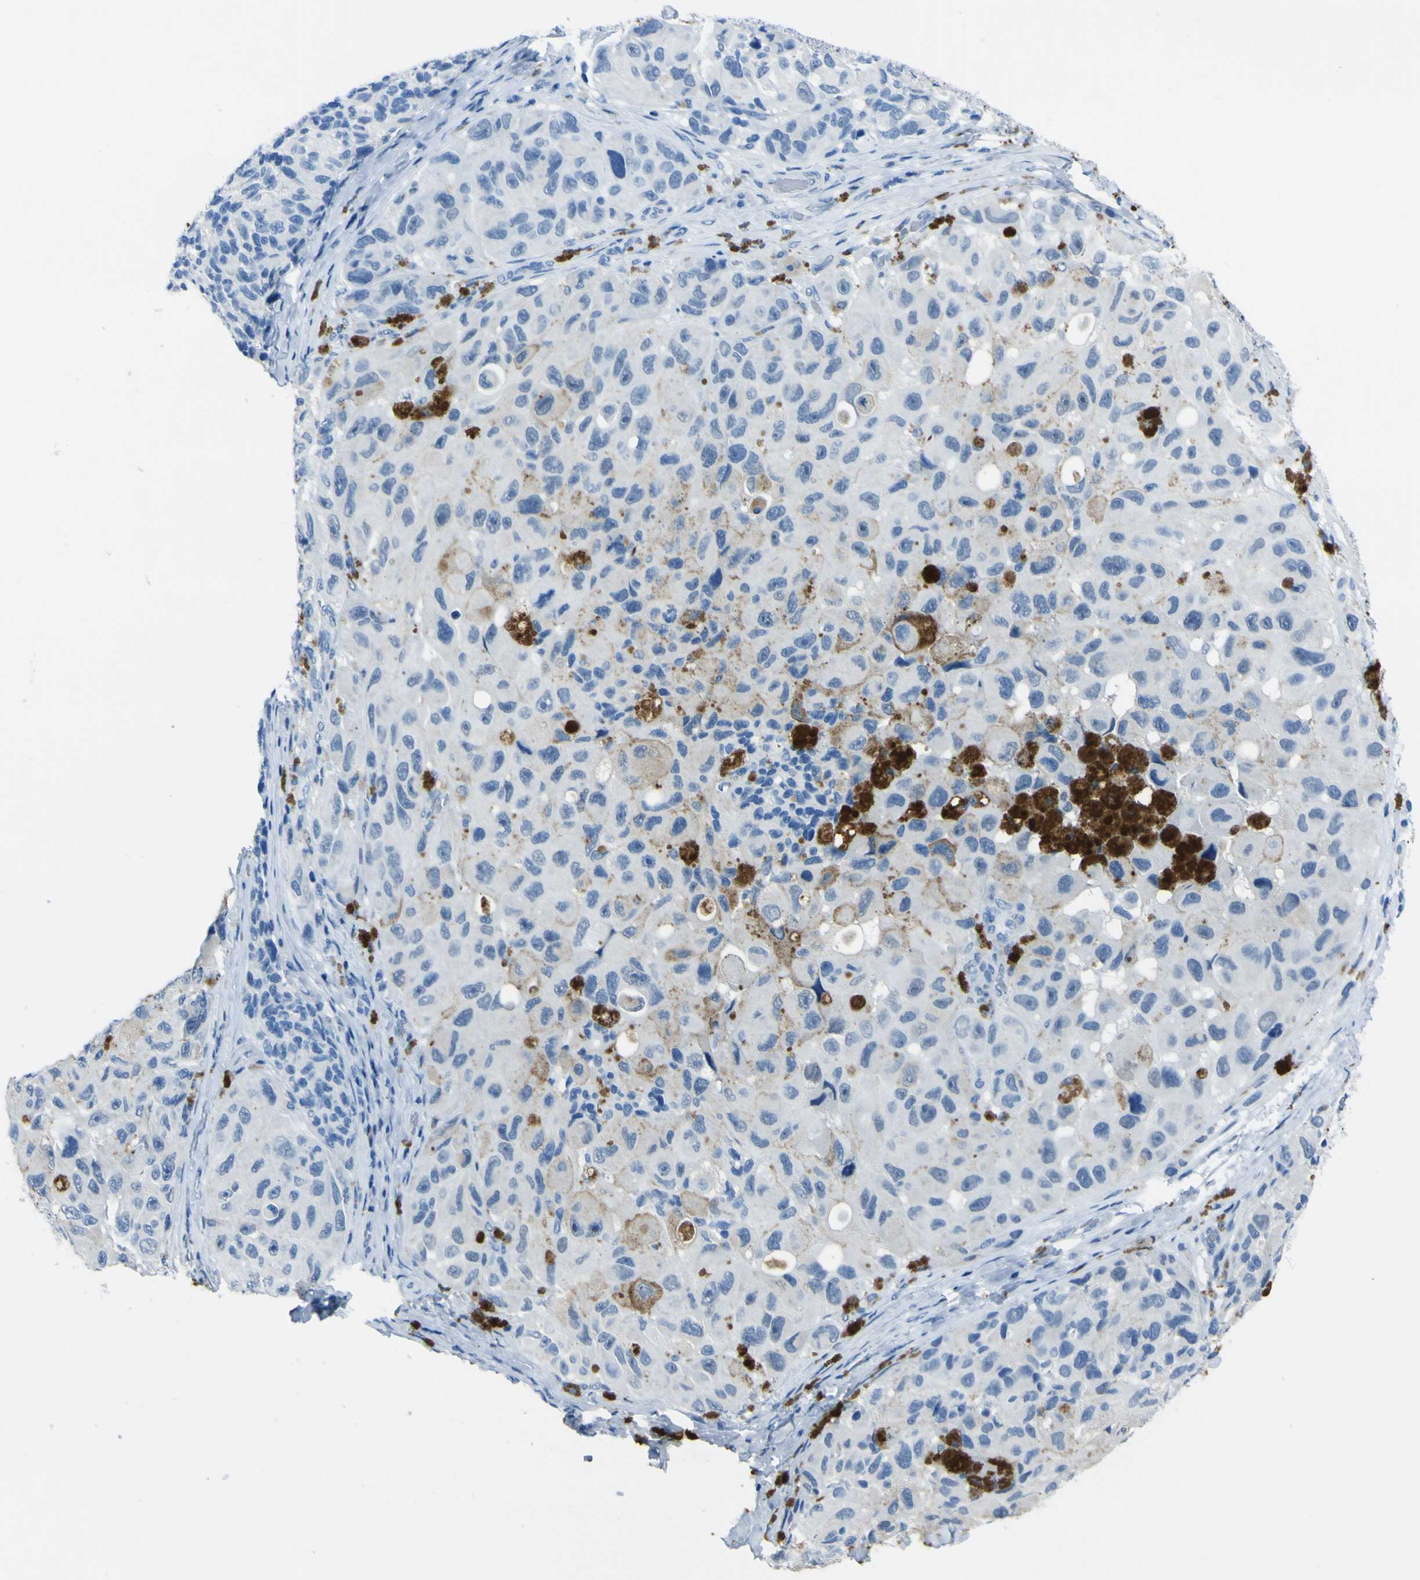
{"staining": {"intensity": "negative", "quantity": "none", "location": "none"}, "tissue": "melanoma", "cell_type": "Tumor cells", "image_type": "cancer", "snomed": [{"axis": "morphology", "description": "Malignant melanoma, NOS"}, {"axis": "topography", "description": "Skin"}], "caption": "IHC of human melanoma demonstrates no staining in tumor cells.", "gene": "PHKG1", "patient": {"sex": "female", "age": 73}}